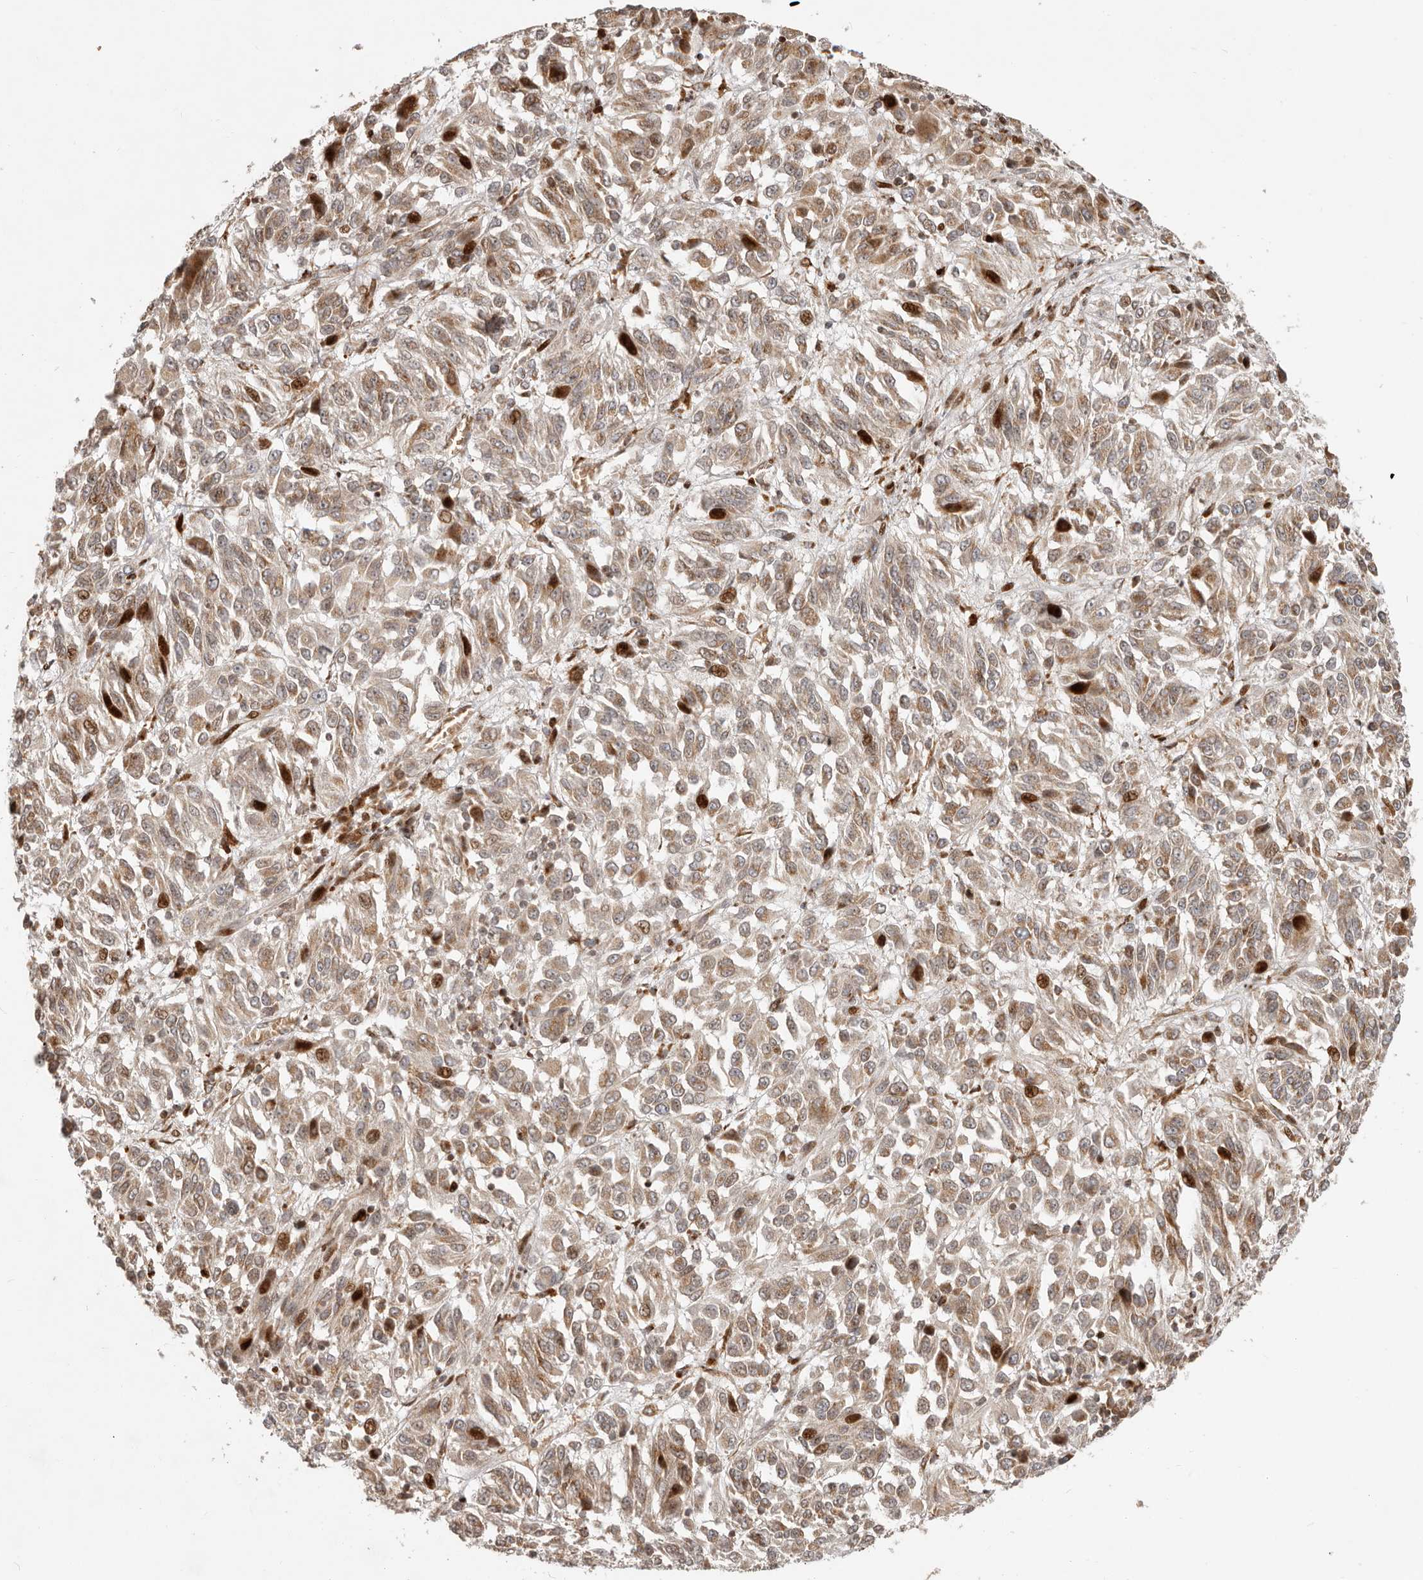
{"staining": {"intensity": "weak", "quantity": ">75%", "location": "cytoplasmic/membranous"}, "tissue": "melanoma", "cell_type": "Tumor cells", "image_type": "cancer", "snomed": [{"axis": "morphology", "description": "Malignant melanoma, Metastatic site"}, {"axis": "topography", "description": "Lung"}], "caption": "Protein staining reveals weak cytoplasmic/membranous staining in approximately >75% of tumor cells in melanoma. Immunohistochemistry stains the protein in brown and the nuclei are stained blue.", "gene": "TRIM4", "patient": {"sex": "male", "age": 64}}